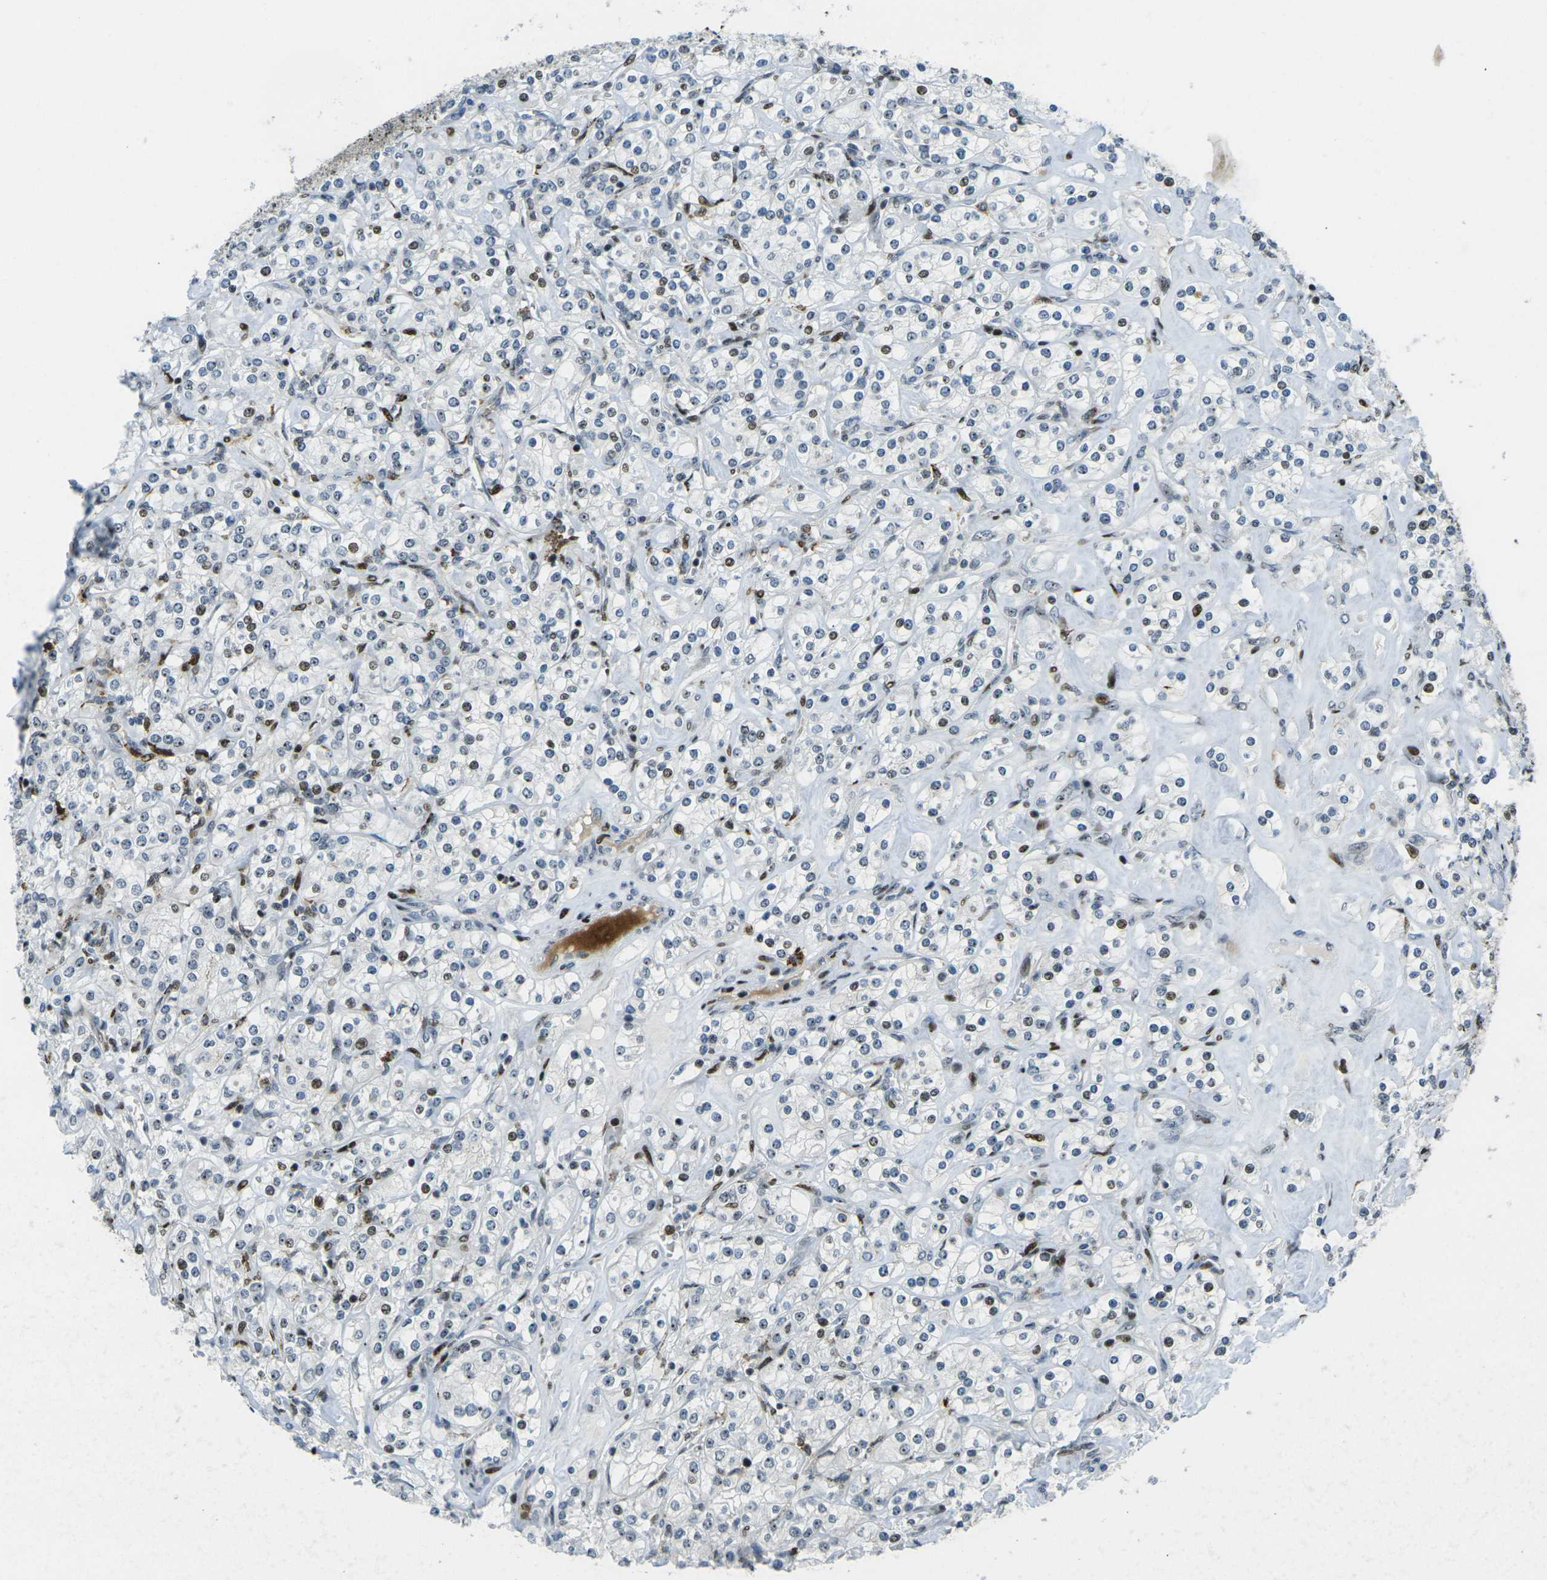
{"staining": {"intensity": "moderate", "quantity": "25%-75%", "location": "nuclear"}, "tissue": "renal cancer", "cell_type": "Tumor cells", "image_type": "cancer", "snomed": [{"axis": "morphology", "description": "Adenocarcinoma, NOS"}, {"axis": "topography", "description": "Kidney"}], "caption": "A photomicrograph showing moderate nuclear expression in about 25%-75% of tumor cells in renal cancer, as visualized by brown immunohistochemical staining.", "gene": "UBE2C", "patient": {"sex": "male", "age": 77}}